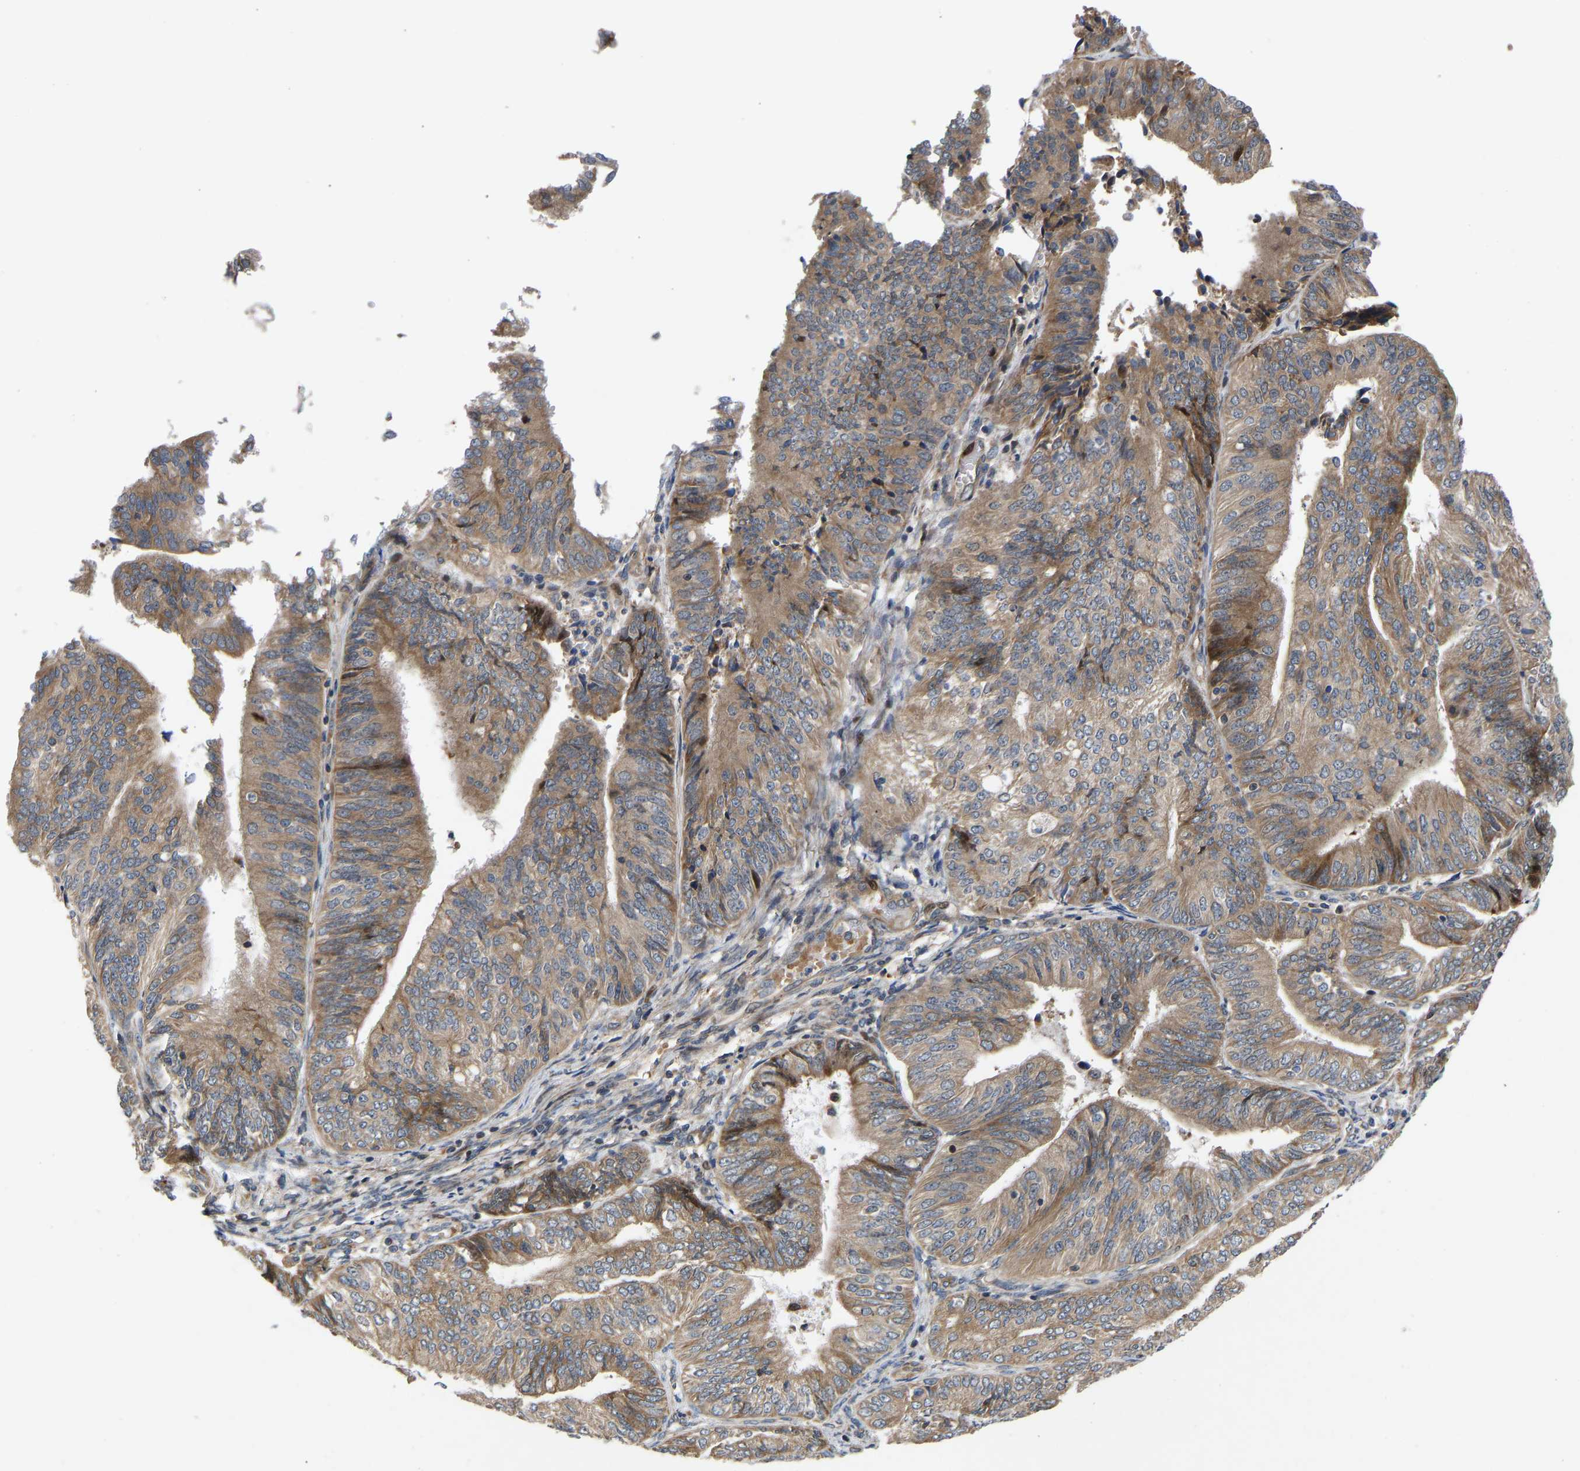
{"staining": {"intensity": "moderate", "quantity": ">75%", "location": "cytoplasmic/membranous"}, "tissue": "endometrial cancer", "cell_type": "Tumor cells", "image_type": "cancer", "snomed": [{"axis": "morphology", "description": "Adenocarcinoma, NOS"}, {"axis": "topography", "description": "Endometrium"}], "caption": "Endometrial cancer stained with IHC demonstrates moderate cytoplasmic/membranous positivity in approximately >75% of tumor cells.", "gene": "TMEM38B", "patient": {"sex": "female", "age": 58}}